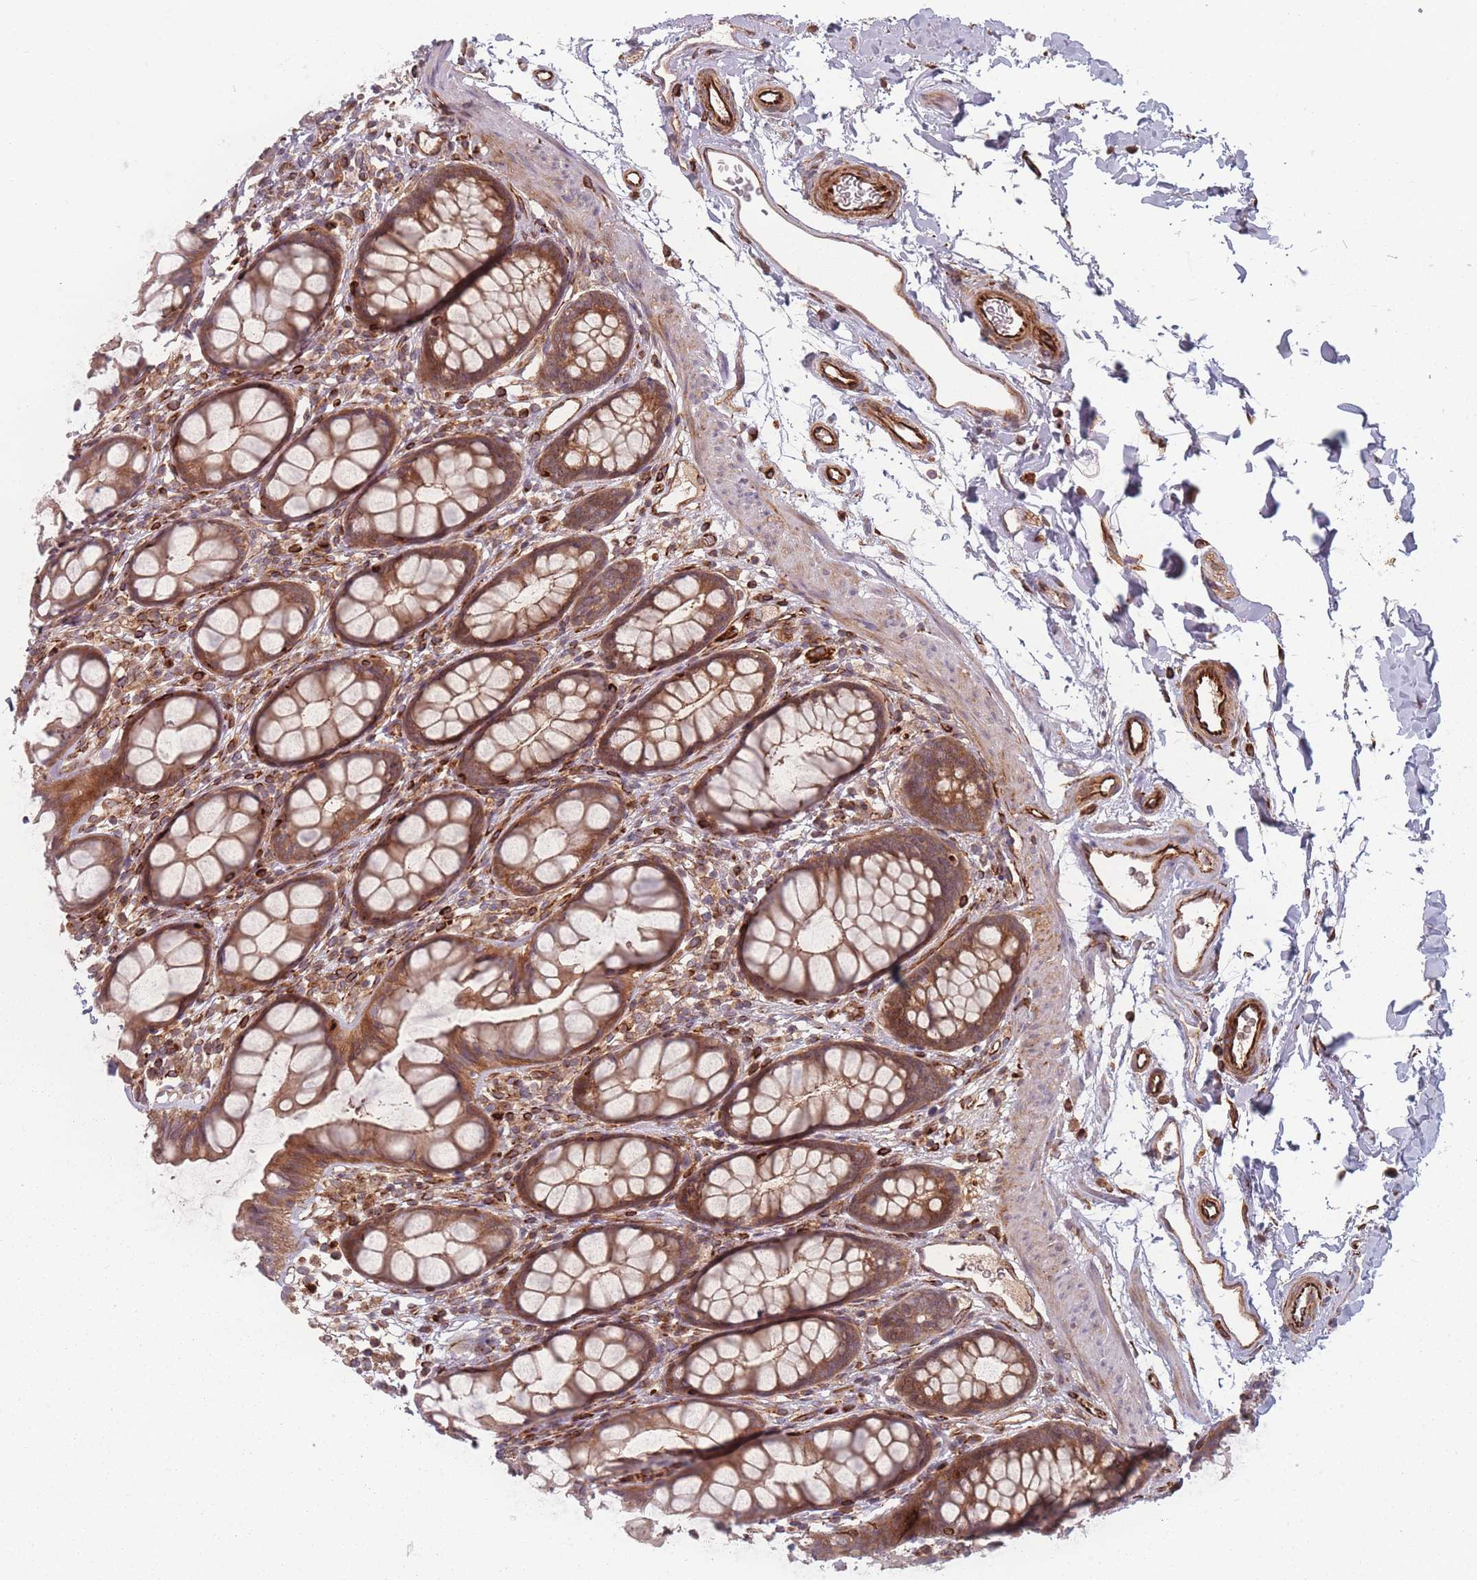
{"staining": {"intensity": "moderate", "quantity": ">75%", "location": "cytoplasmic/membranous"}, "tissue": "rectum", "cell_type": "Glandular cells", "image_type": "normal", "snomed": [{"axis": "morphology", "description": "Normal tissue, NOS"}, {"axis": "topography", "description": "Rectum"}], "caption": "Immunohistochemical staining of benign human rectum displays moderate cytoplasmic/membranous protein positivity in about >75% of glandular cells. (DAB (3,3'-diaminobenzidine) IHC, brown staining for protein, blue staining for nuclei).", "gene": "EEF1AKMT2", "patient": {"sex": "female", "age": 65}}